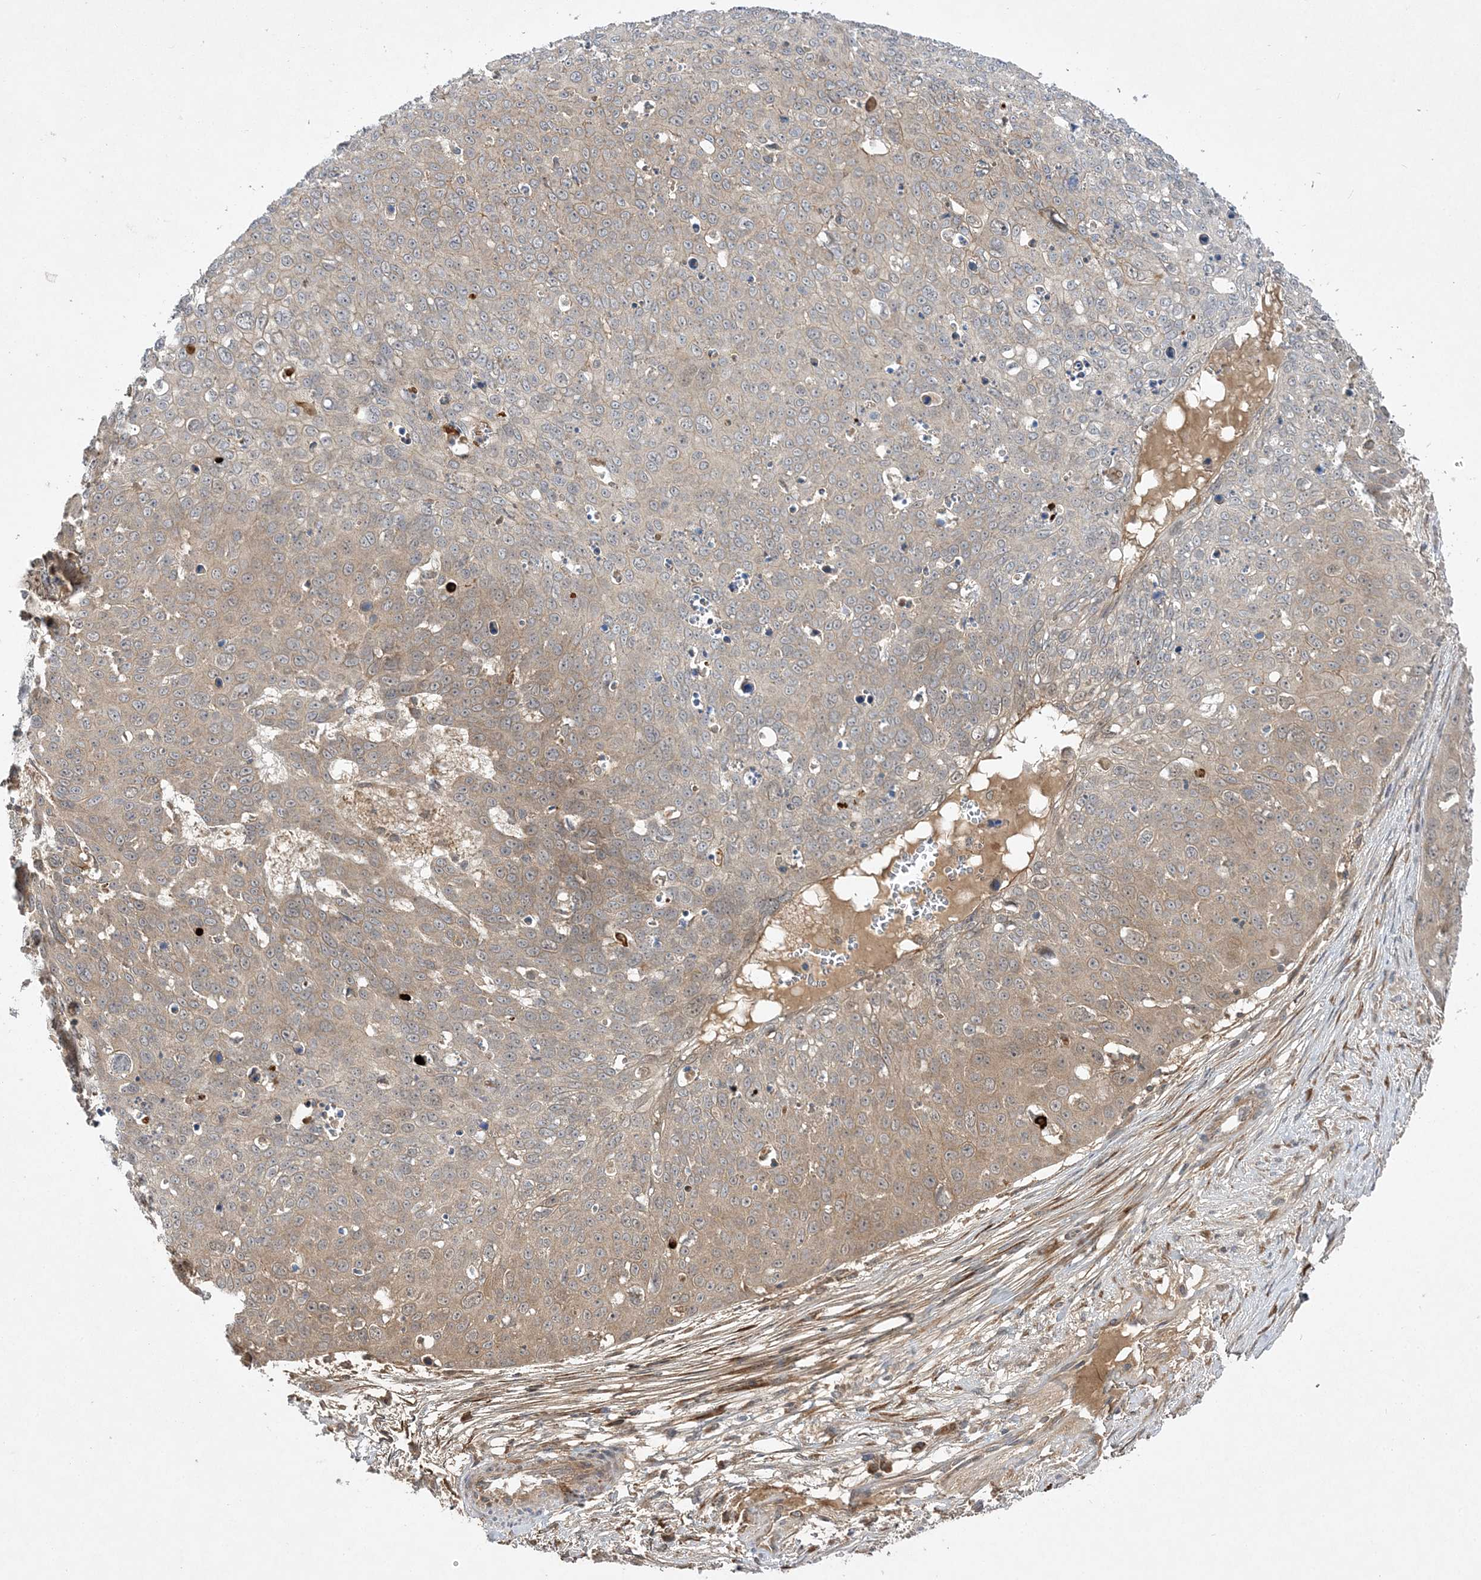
{"staining": {"intensity": "weak", "quantity": "25%-75%", "location": "cytoplasmic/membranous"}, "tissue": "skin cancer", "cell_type": "Tumor cells", "image_type": "cancer", "snomed": [{"axis": "morphology", "description": "Squamous cell carcinoma, NOS"}, {"axis": "topography", "description": "Skin"}], "caption": "Skin squamous cell carcinoma stained with a brown dye shows weak cytoplasmic/membranous positive positivity in approximately 25%-75% of tumor cells.", "gene": "MMADHC", "patient": {"sex": "male", "age": 71}}